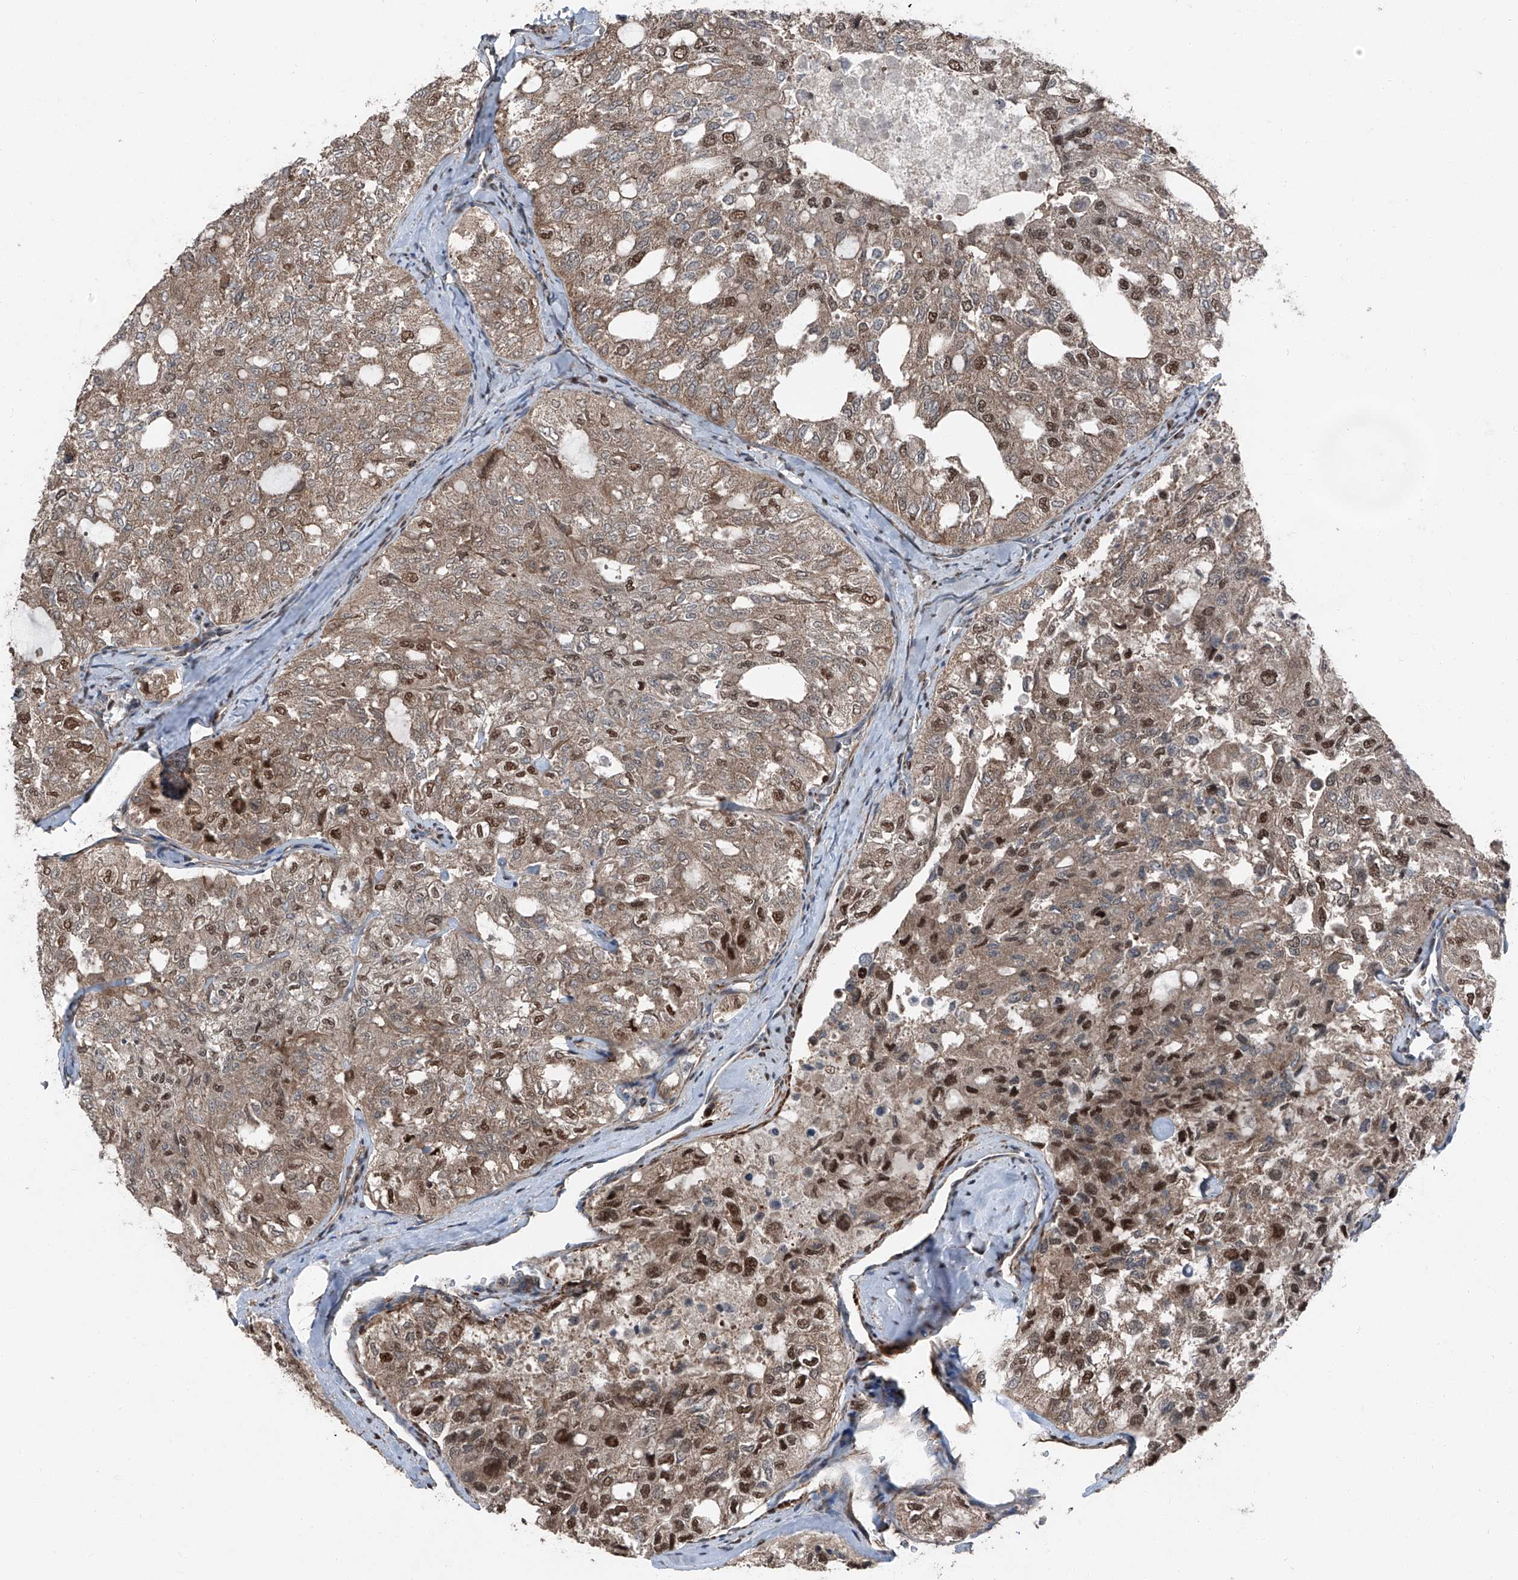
{"staining": {"intensity": "moderate", "quantity": ">75%", "location": "cytoplasmic/membranous,nuclear"}, "tissue": "thyroid cancer", "cell_type": "Tumor cells", "image_type": "cancer", "snomed": [{"axis": "morphology", "description": "Follicular adenoma carcinoma, NOS"}, {"axis": "topography", "description": "Thyroid gland"}], "caption": "A medium amount of moderate cytoplasmic/membranous and nuclear staining is seen in about >75% of tumor cells in thyroid cancer tissue.", "gene": "FKBP5", "patient": {"sex": "male", "age": 75}}